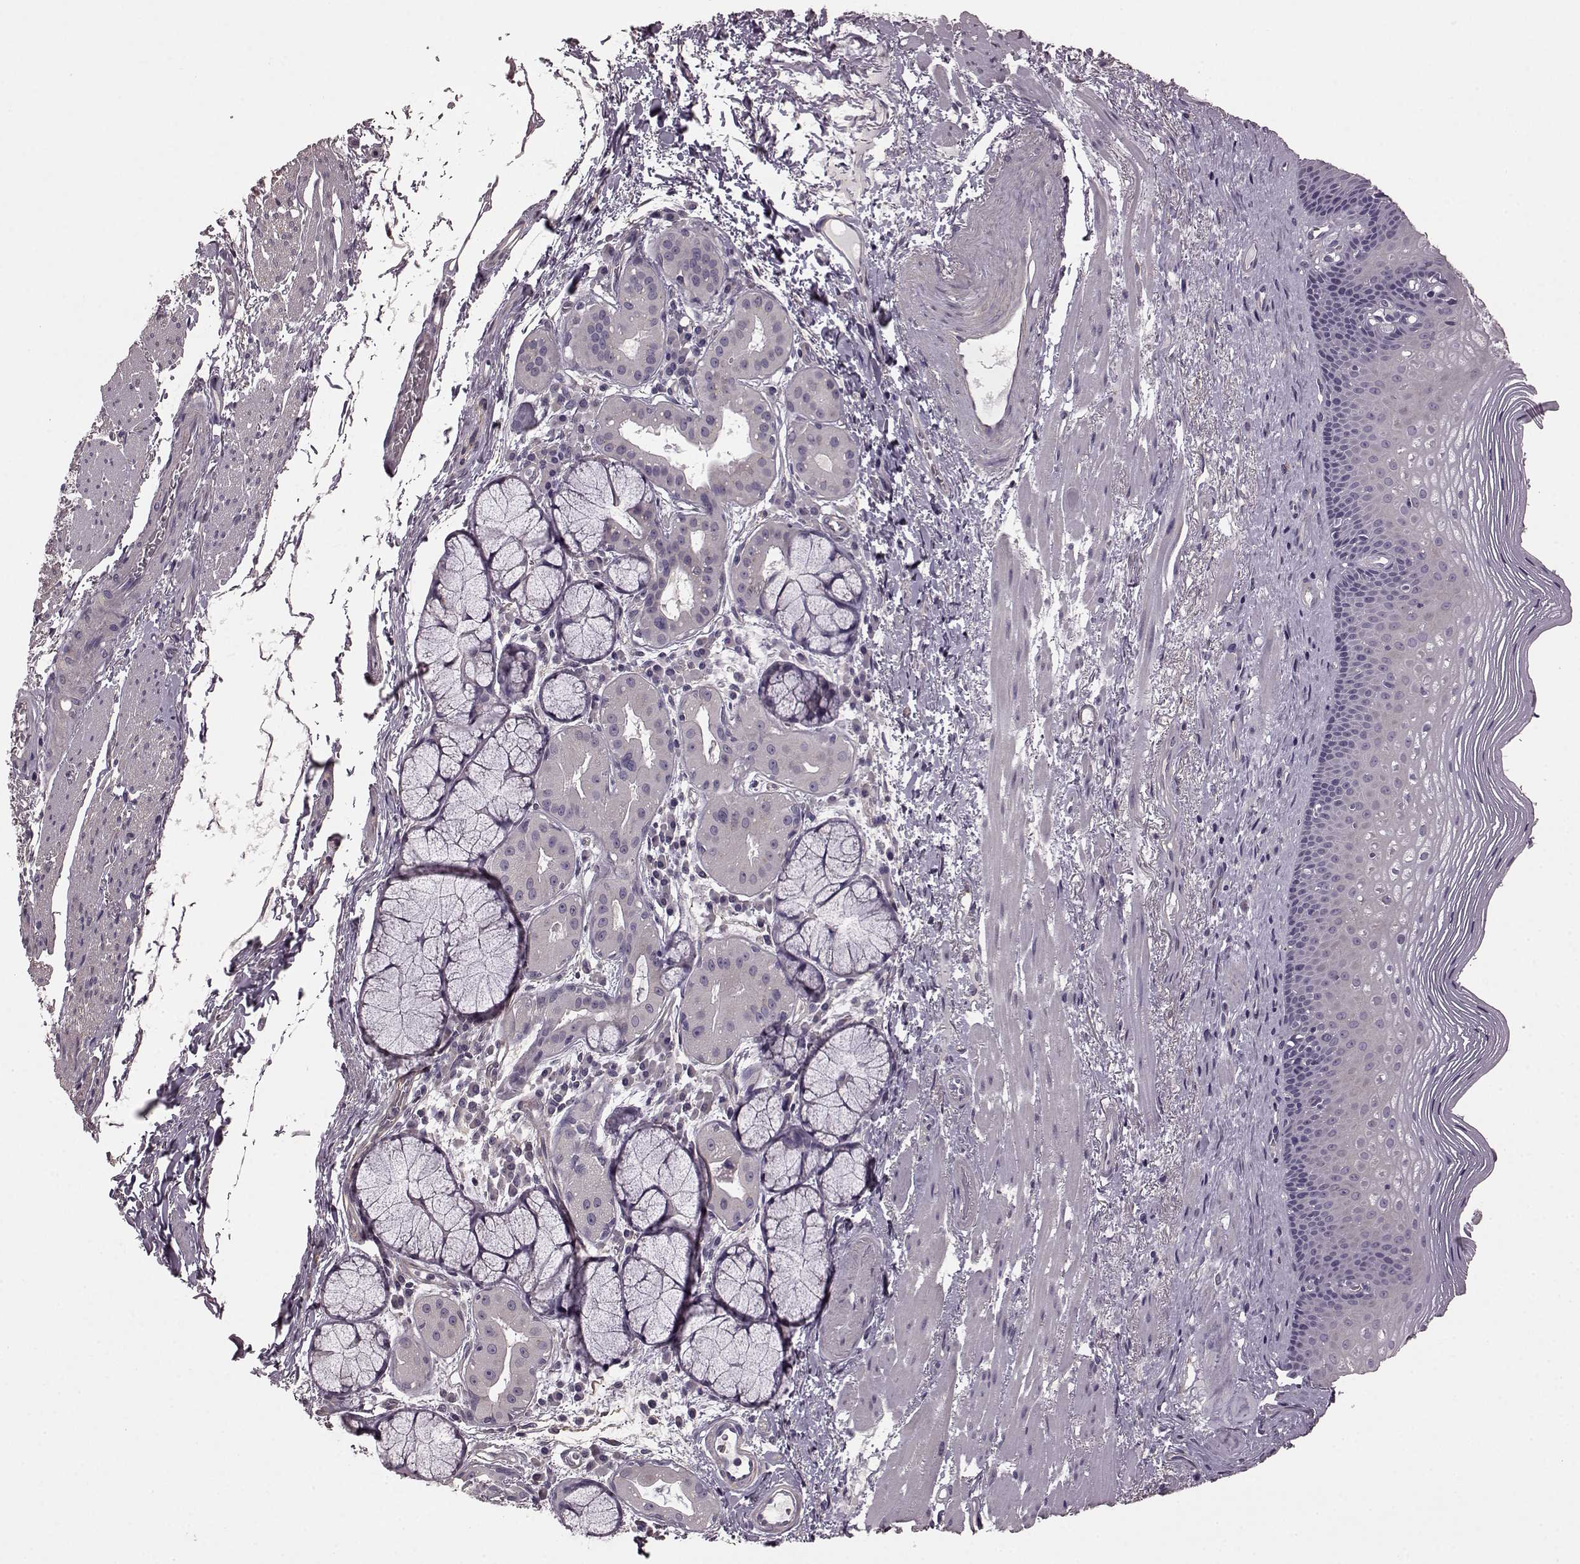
{"staining": {"intensity": "negative", "quantity": "none", "location": "none"}, "tissue": "esophagus", "cell_type": "Squamous epithelial cells", "image_type": "normal", "snomed": [{"axis": "morphology", "description": "Normal tissue, NOS"}, {"axis": "topography", "description": "Esophagus"}], "caption": "High magnification brightfield microscopy of normal esophagus stained with DAB (3,3'-diaminobenzidine) (brown) and counterstained with hematoxylin (blue): squamous epithelial cells show no significant expression. The staining is performed using DAB brown chromogen with nuclei counter-stained in using hematoxylin.", "gene": "GRK1", "patient": {"sex": "male", "age": 76}}